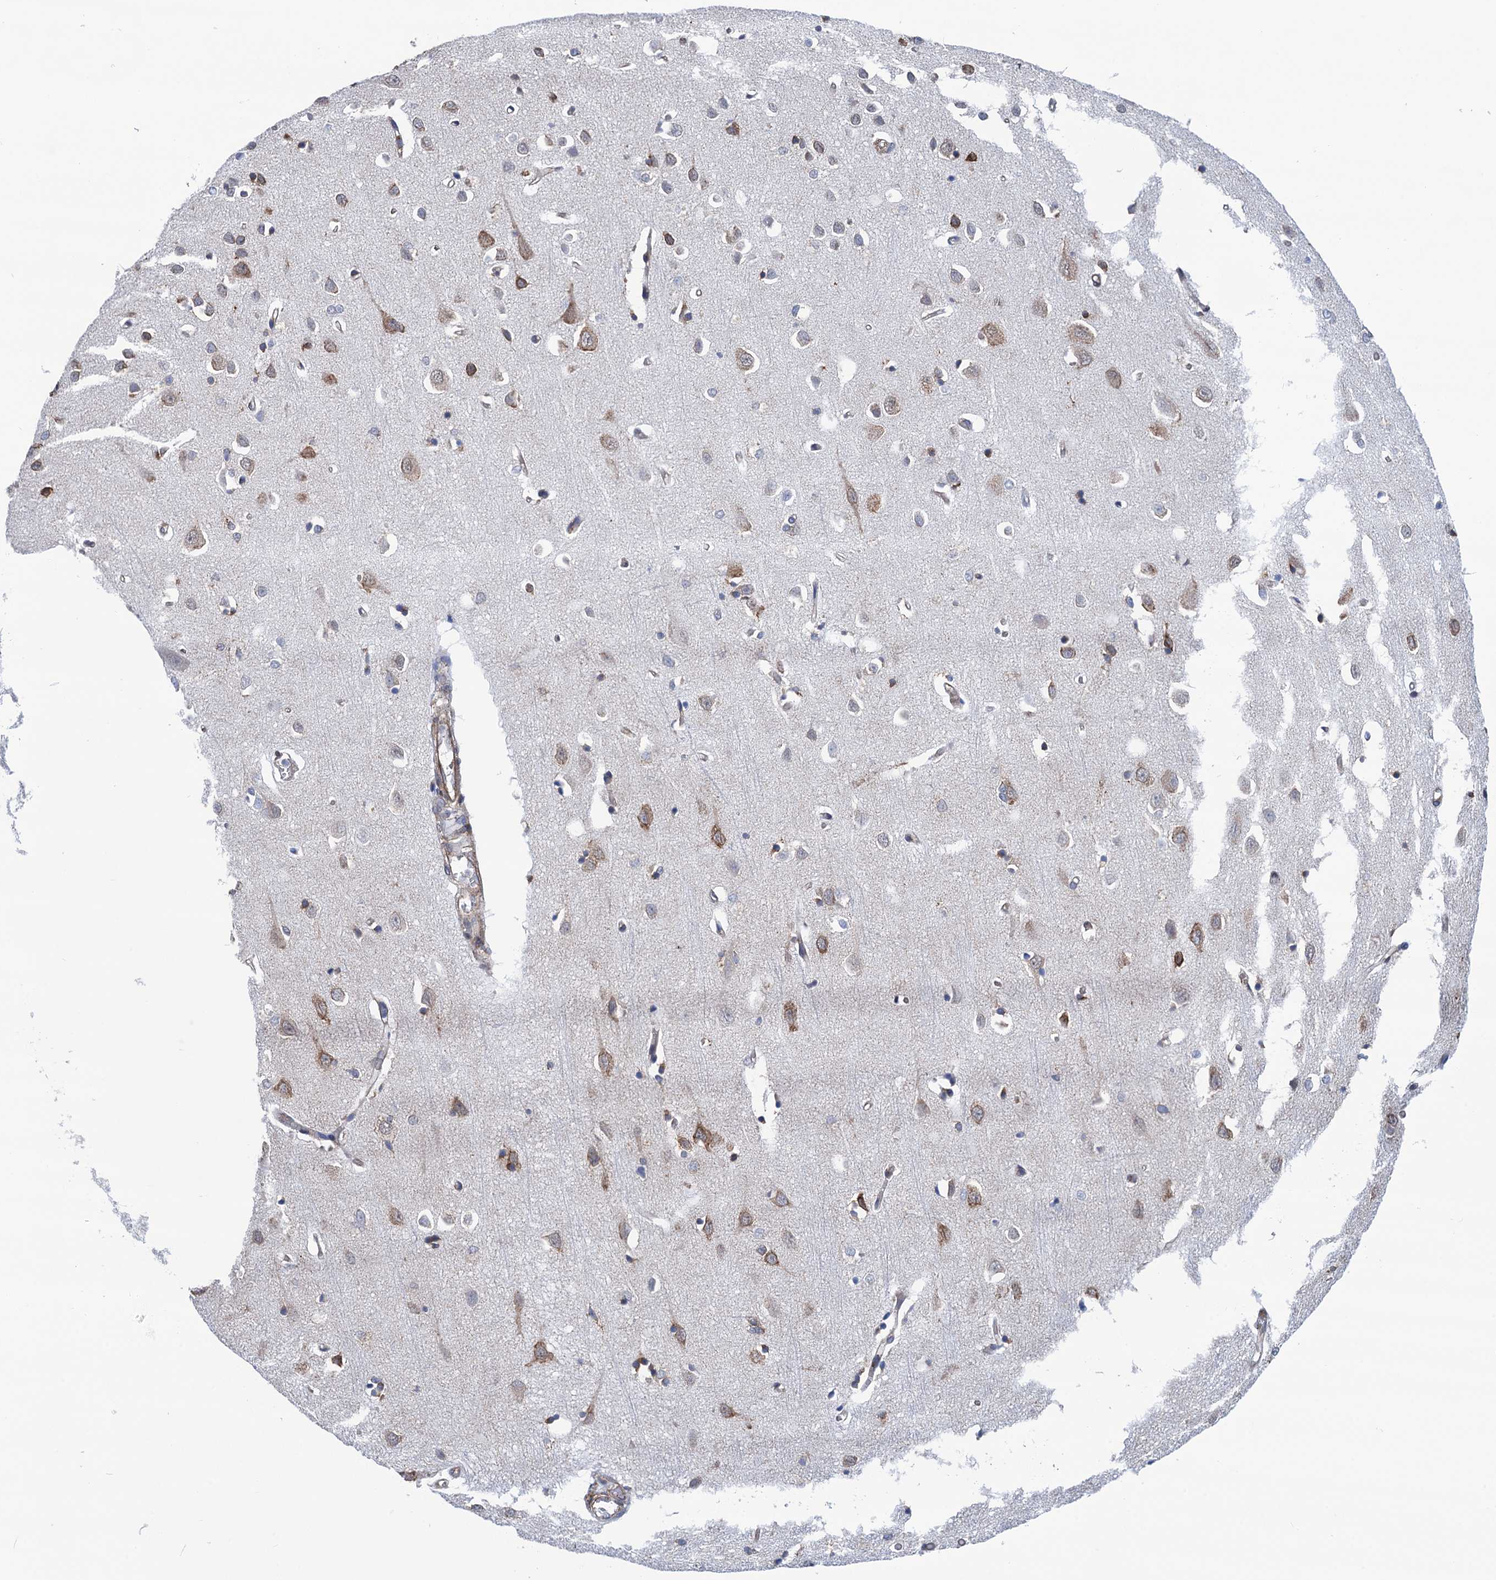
{"staining": {"intensity": "weak", "quantity": ">75%", "location": "cytoplasmic/membranous"}, "tissue": "cerebral cortex", "cell_type": "Endothelial cells", "image_type": "normal", "snomed": [{"axis": "morphology", "description": "Normal tissue, NOS"}, {"axis": "topography", "description": "Cerebral cortex"}], "caption": "DAB immunohistochemical staining of unremarkable cerebral cortex reveals weak cytoplasmic/membranous protein positivity in approximately >75% of endothelial cells. The protein of interest is shown in brown color, while the nuclei are stained blue.", "gene": "SLC12A7", "patient": {"sex": "female", "age": 64}}